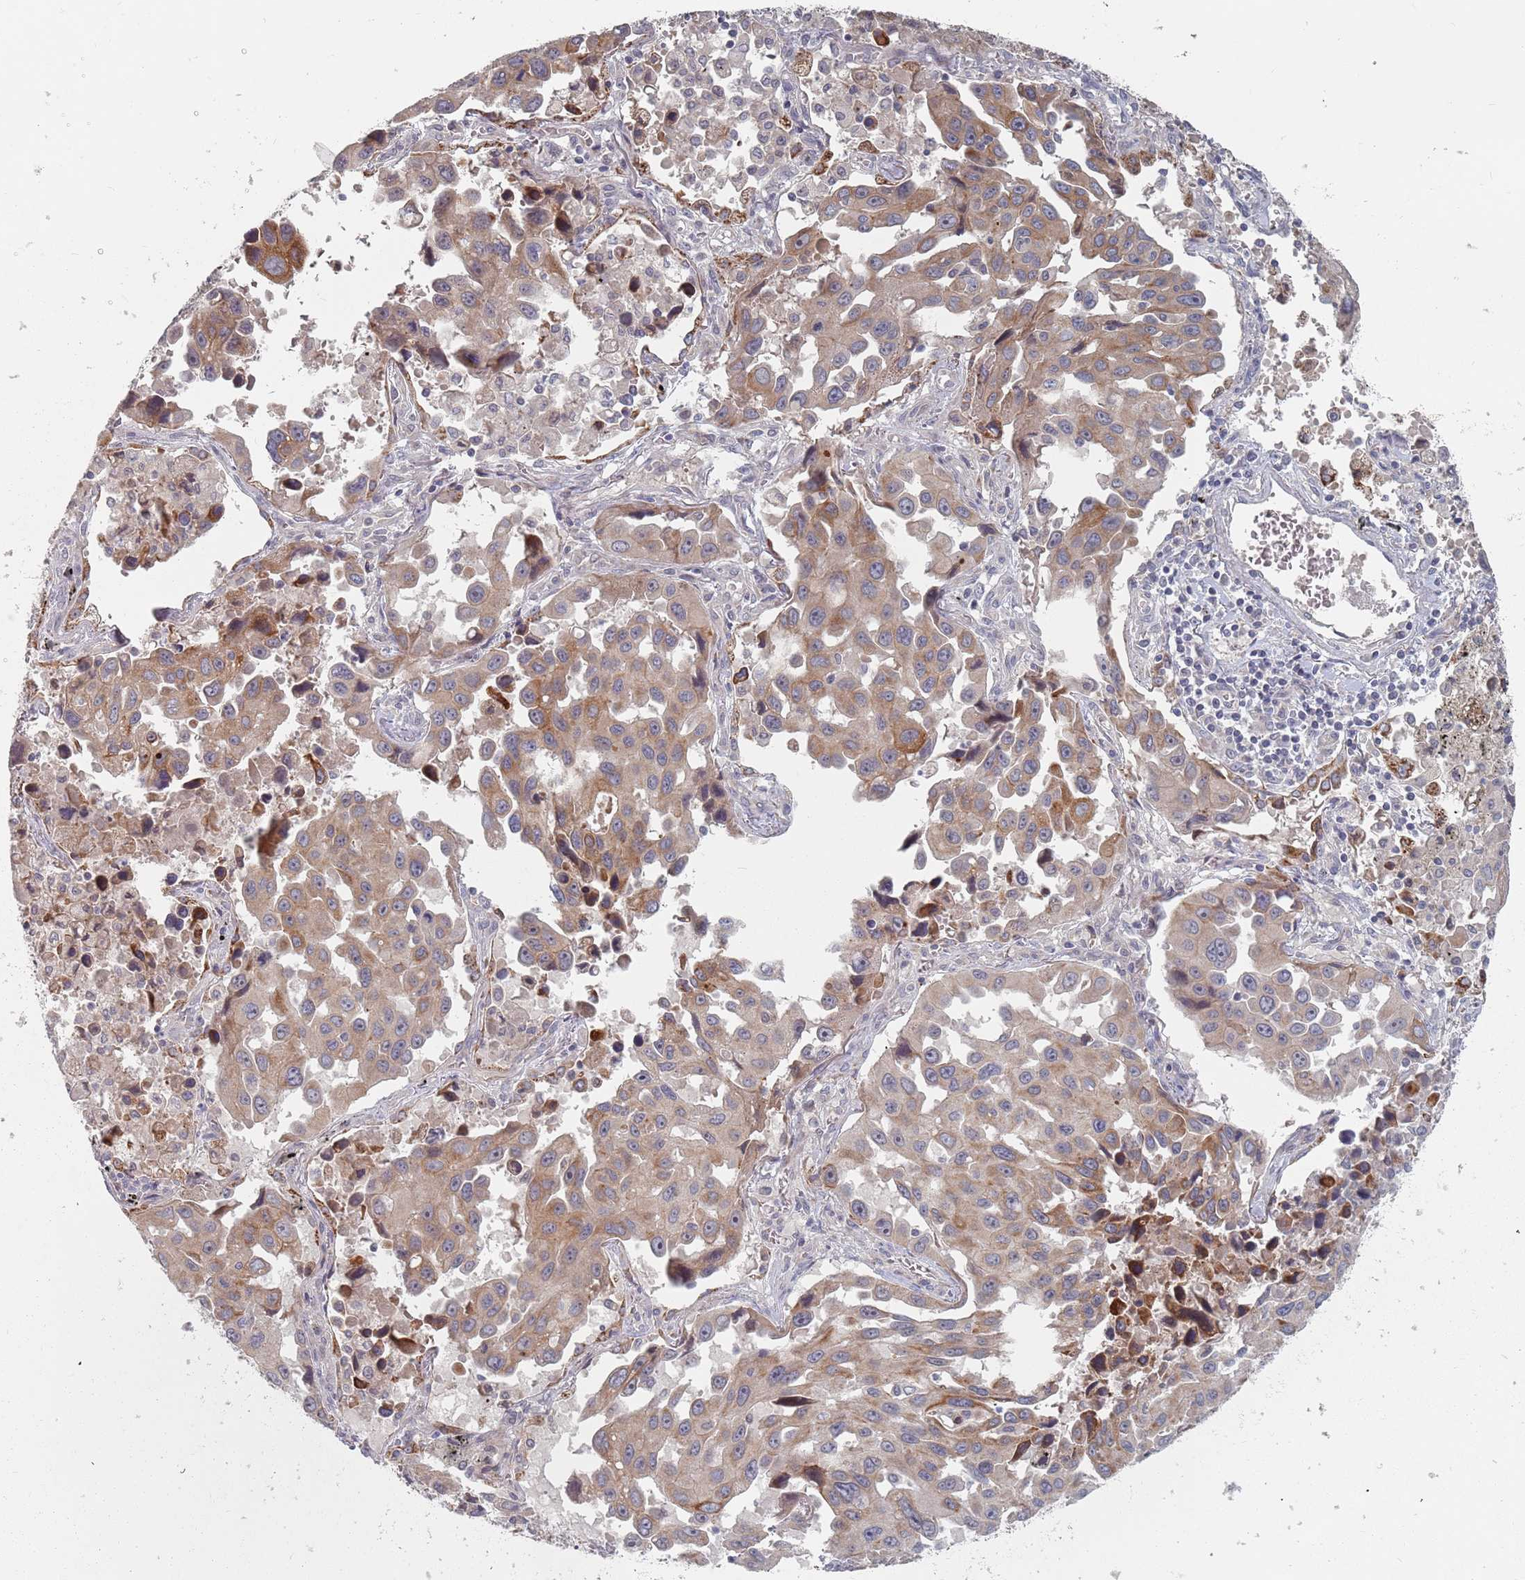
{"staining": {"intensity": "moderate", "quantity": ">75%", "location": "cytoplasmic/membranous"}, "tissue": "lung cancer", "cell_type": "Tumor cells", "image_type": "cancer", "snomed": [{"axis": "morphology", "description": "Adenocarcinoma, NOS"}, {"axis": "topography", "description": "Lung"}], "caption": "This image reveals lung adenocarcinoma stained with immunohistochemistry (IHC) to label a protein in brown. The cytoplasmic/membranous of tumor cells show moderate positivity for the protein. Nuclei are counter-stained blue.", "gene": "ADAL", "patient": {"sex": "male", "age": 66}}